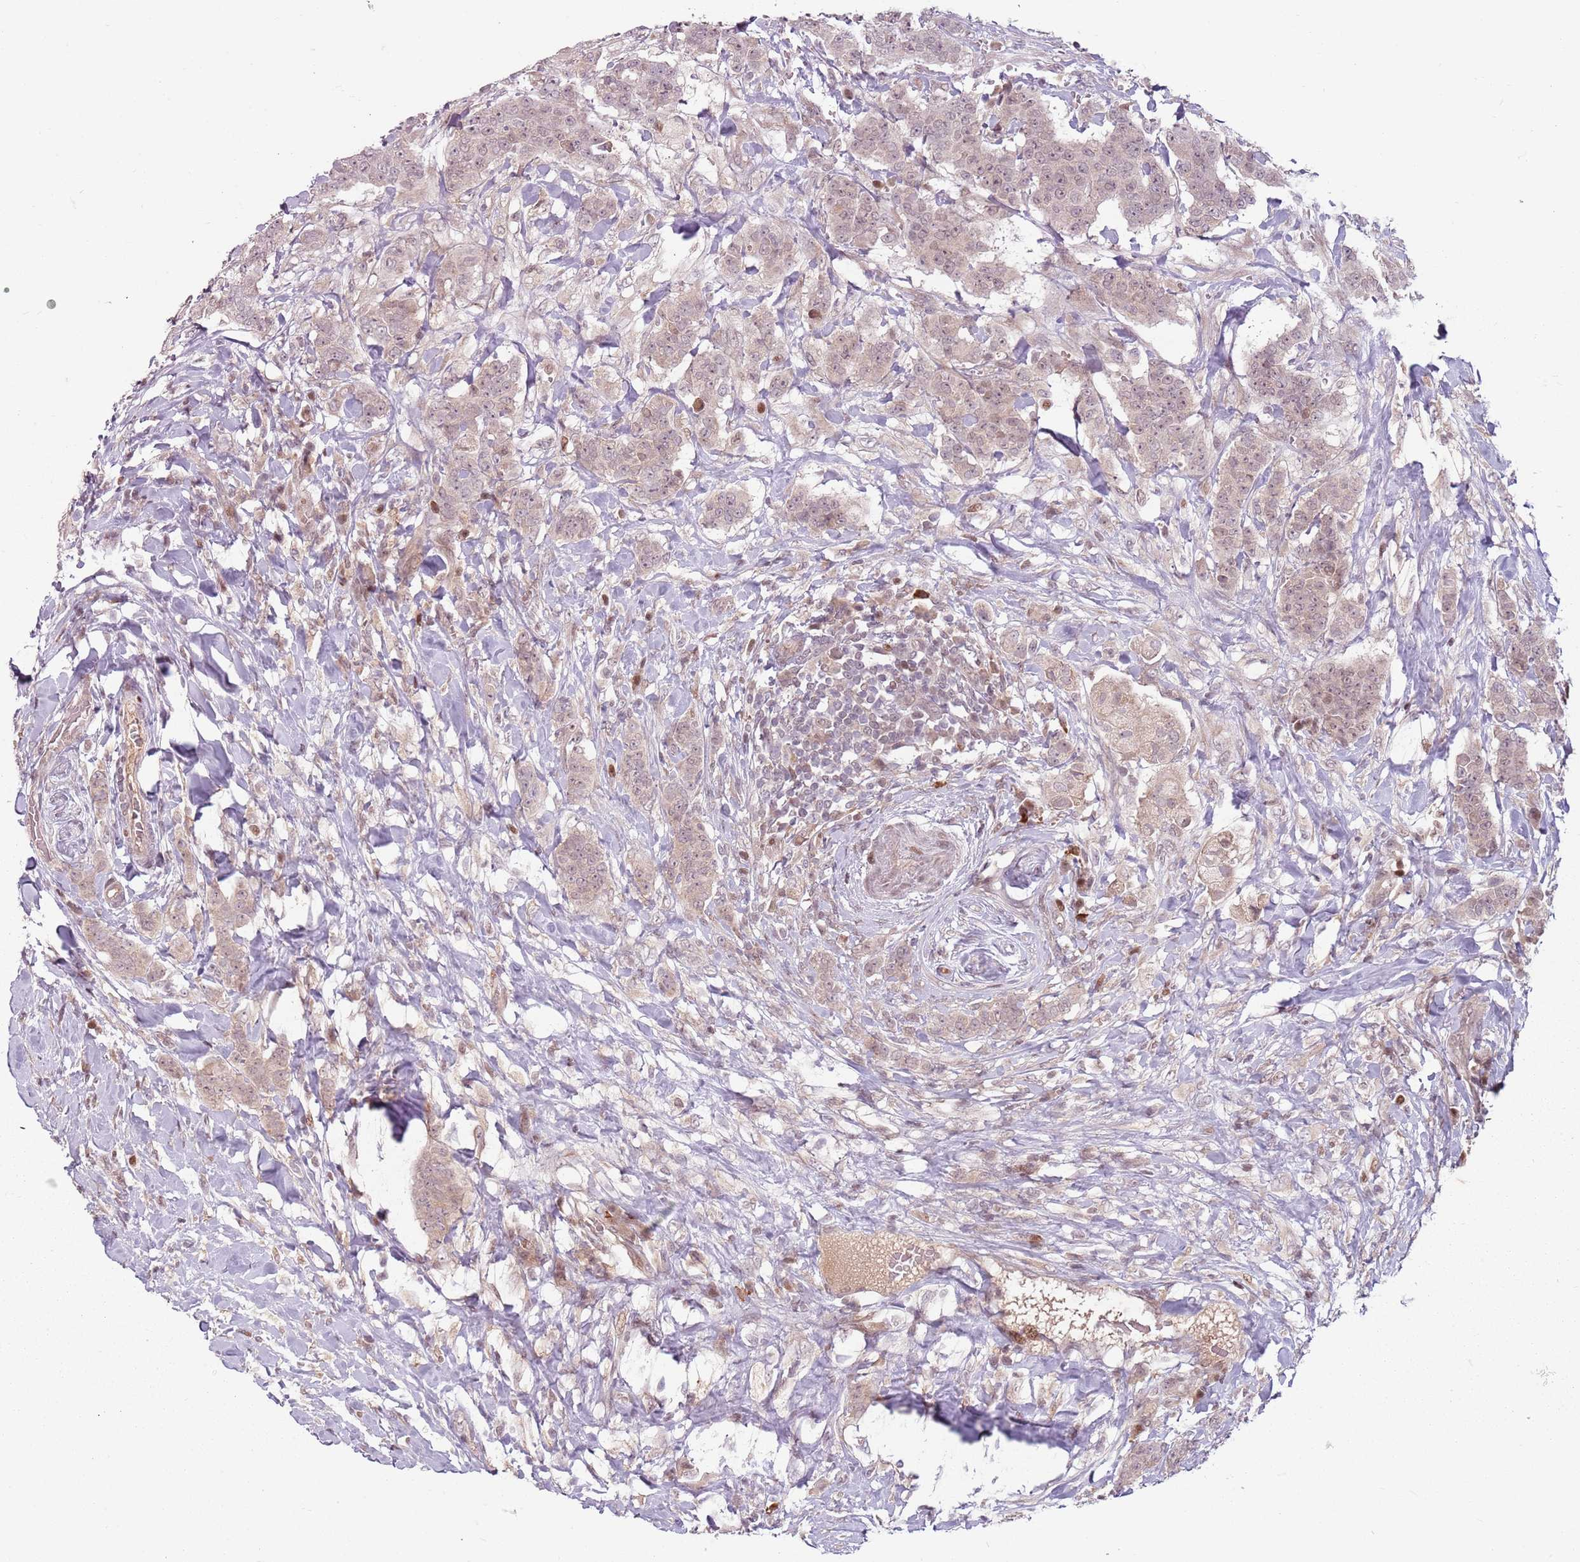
{"staining": {"intensity": "weak", "quantity": ">75%", "location": "cytoplasmic/membranous,nuclear"}, "tissue": "breast cancer", "cell_type": "Tumor cells", "image_type": "cancer", "snomed": [{"axis": "morphology", "description": "Duct carcinoma"}, {"axis": "topography", "description": "Breast"}], "caption": "This is a micrograph of immunohistochemistry staining of breast cancer, which shows weak staining in the cytoplasmic/membranous and nuclear of tumor cells.", "gene": "ADGRG1", "patient": {"sex": "female", "age": 40}}